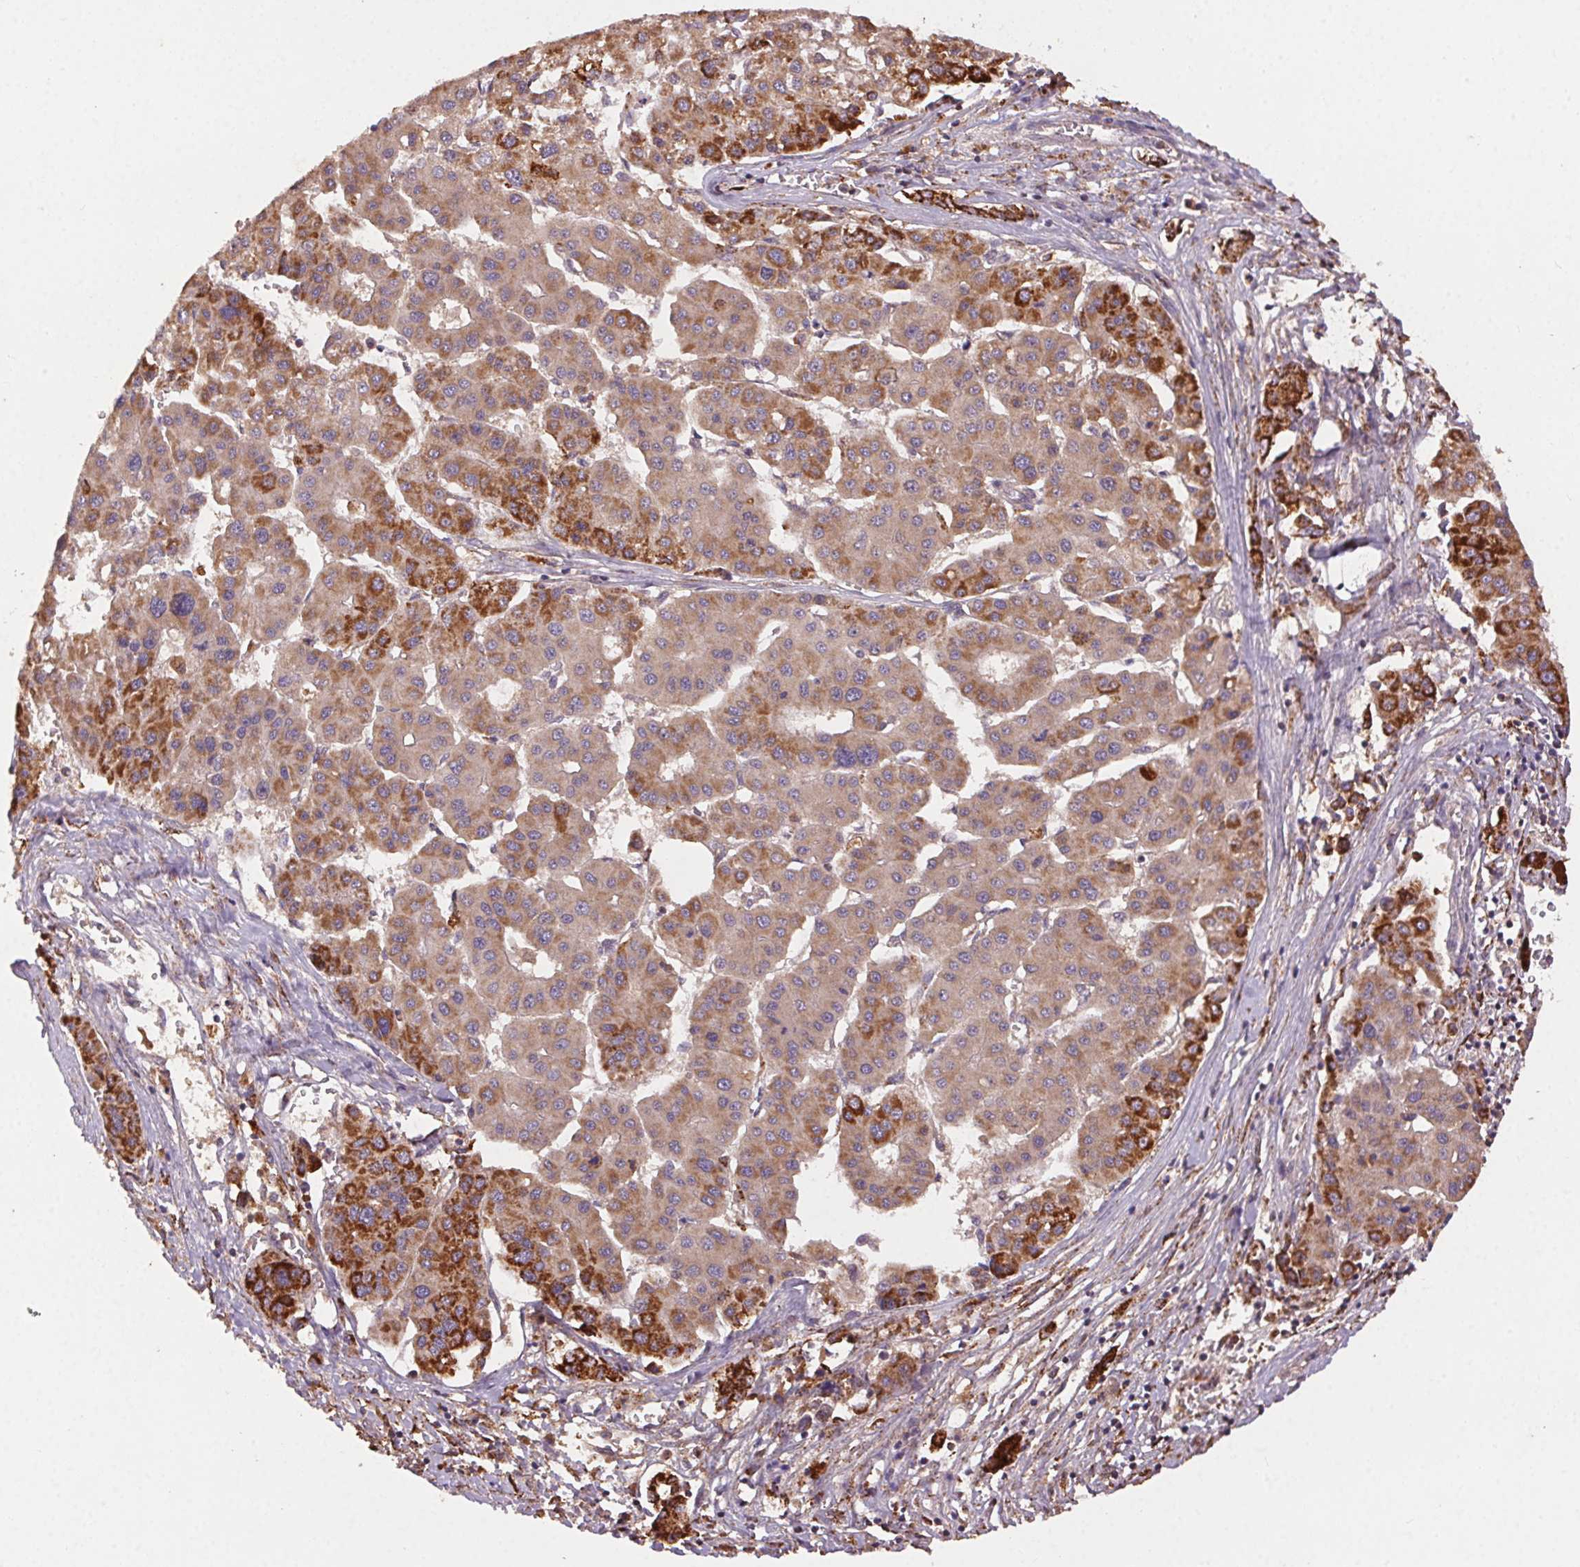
{"staining": {"intensity": "strong", "quantity": "<25%", "location": "cytoplasmic/membranous"}, "tissue": "liver cancer", "cell_type": "Tumor cells", "image_type": "cancer", "snomed": [{"axis": "morphology", "description": "Carcinoma, Hepatocellular, NOS"}, {"axis": "topography", "description": "Liver"}], "caption": "The immunohistochemical stain shows strong cytoplasmic/membranous staining in tumor cells of liver cancer (hepatocellular carcinoma) tissue. (IHC, brightfield microscopy, high magnification).", "gene": "FNBP1L", "patient": {"sex": "male", "age": 73}}